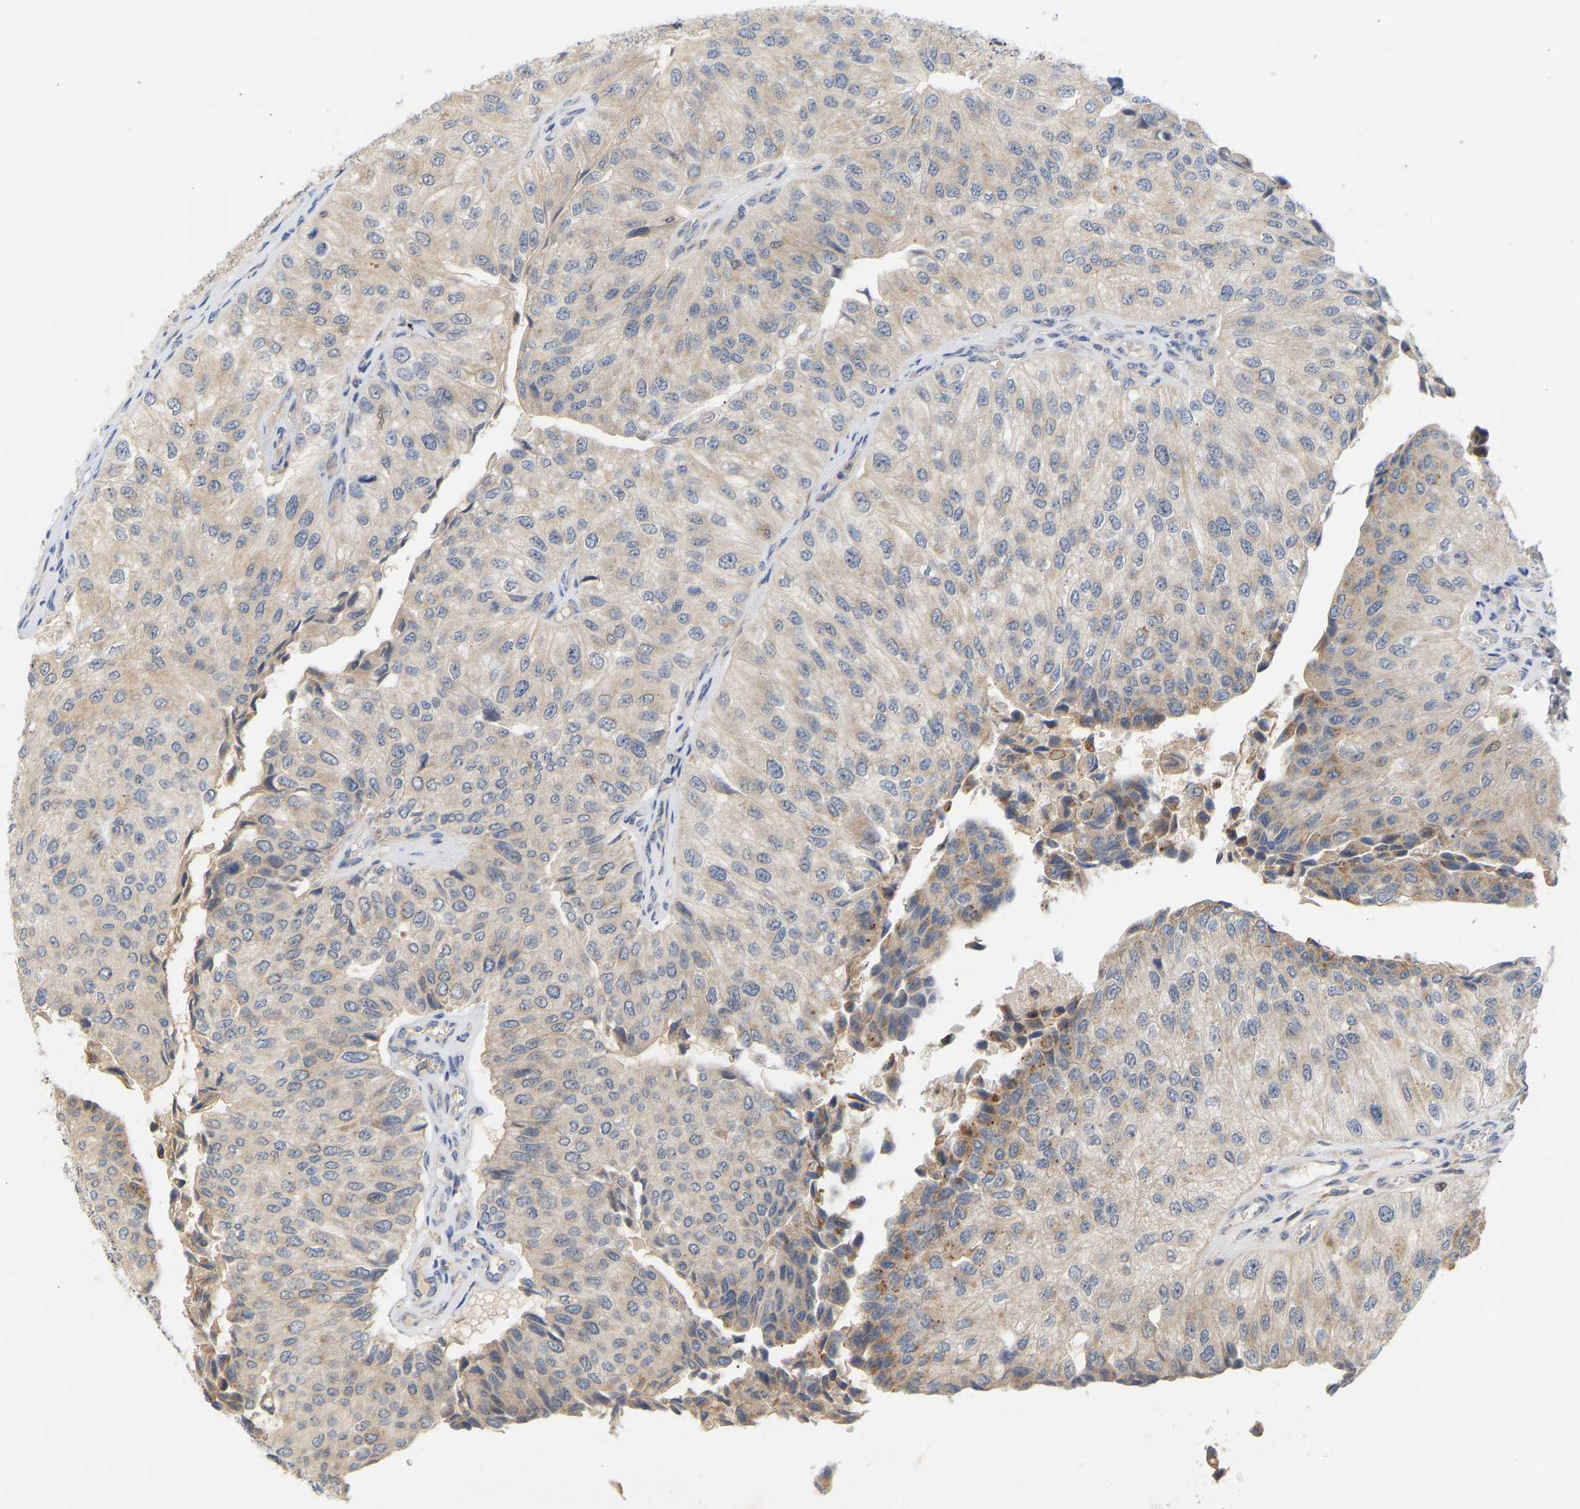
{"staining": {"intensity": "weak", "quantity": "<25%", "location": "cytoplasmic/membranous"}, "tissue": "urothelial cancer", "cell_type": "Tumor cells", "image_type": "cancer", "snomed": [{"axis": "morphology", "description": "Urothelial carcinoma, High grade"}, {"axis": "topography", "description": "Kidney"}, {"axis": "topography", "description": "Urinary bladder"}], "caption": "Immunohistochemical staining of urothelial cancer shows no significant positivity in tumor cells.", "gene": "TPMT", "patient": {"sex": "male", "age": 77}}